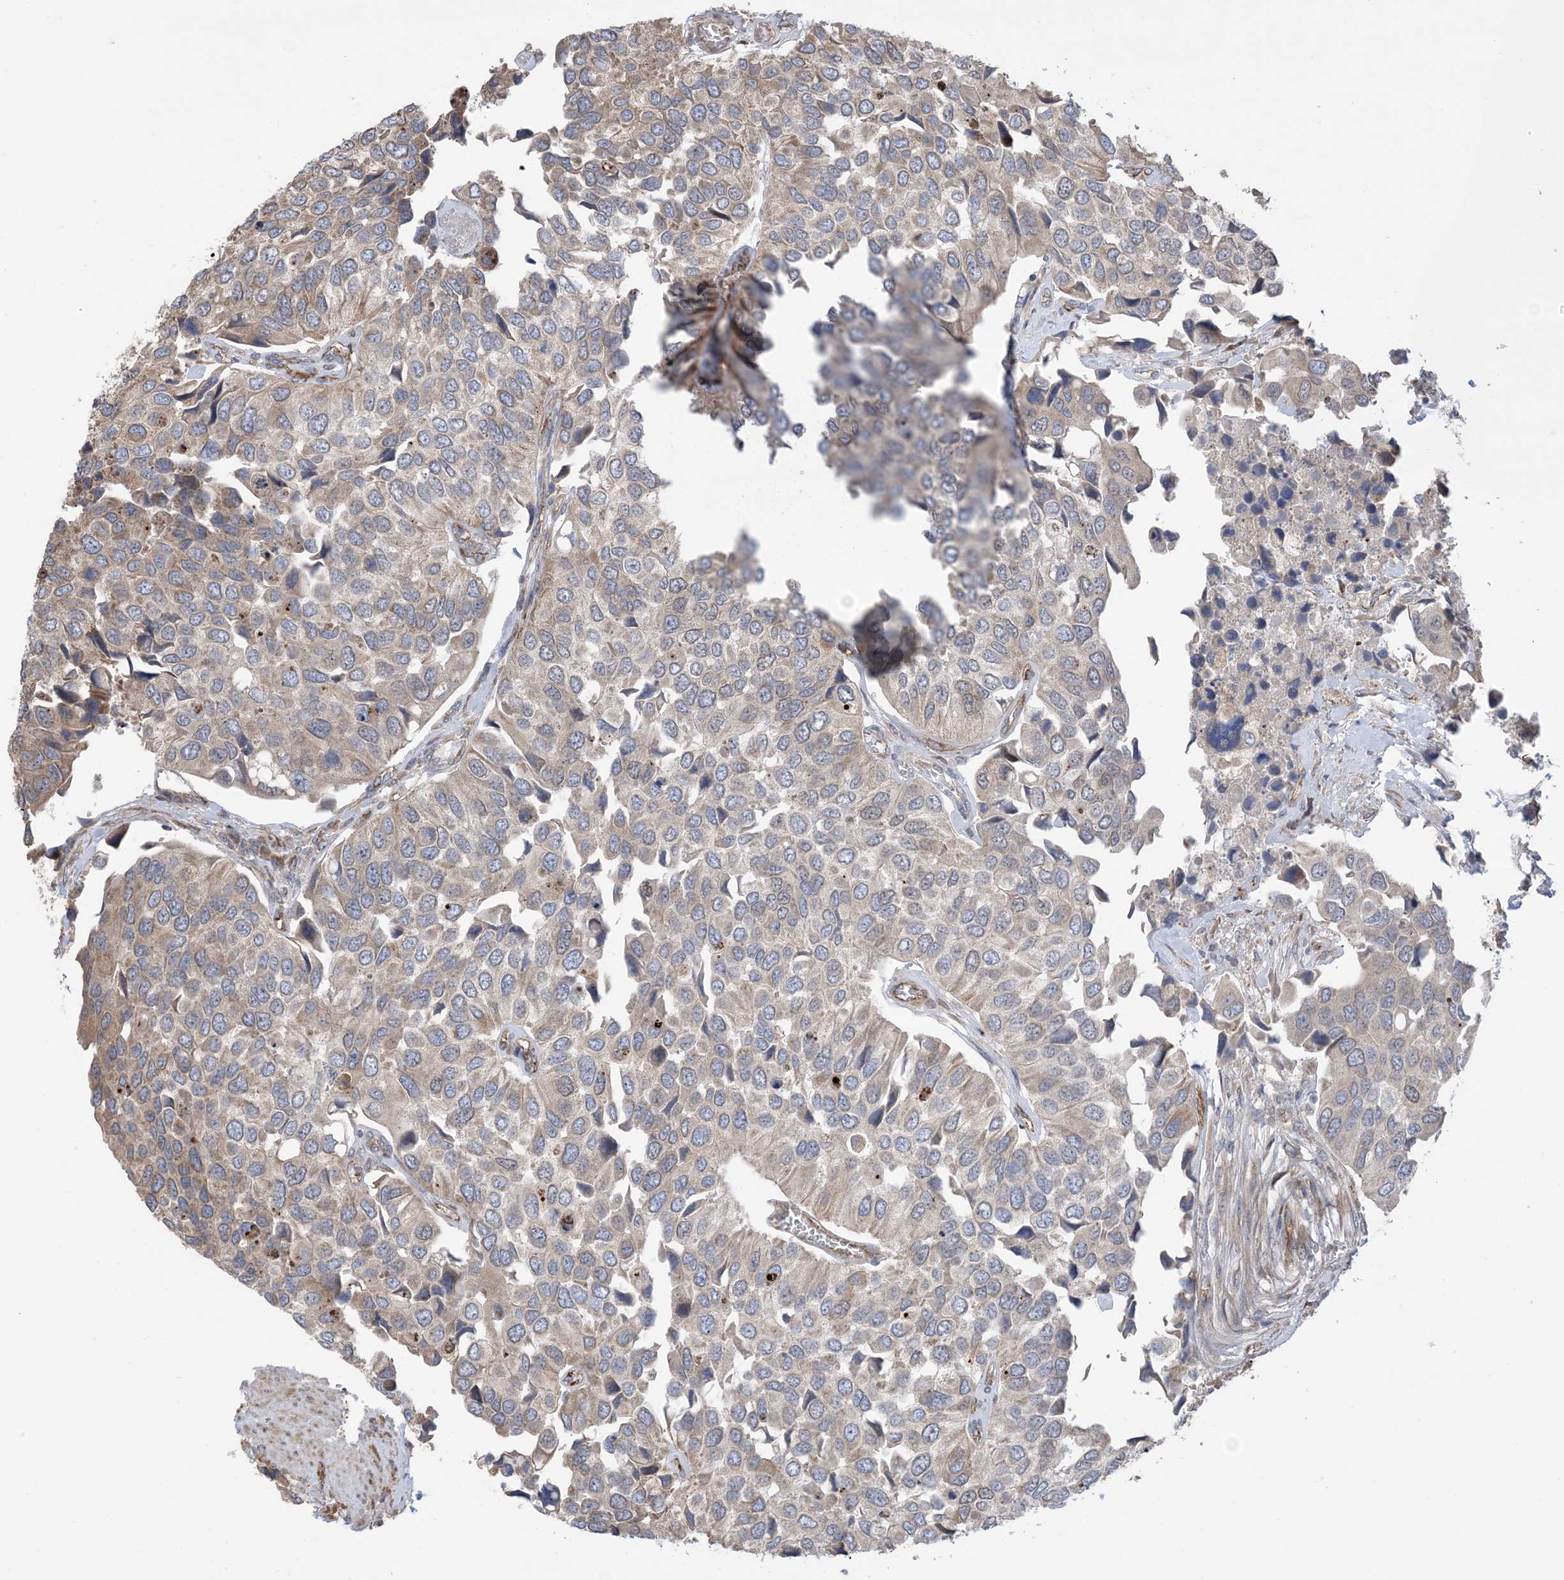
{"staining": {"intensity": "moderate", "quantity": "25%-75%", "location": "cytoplasmic/membranous"}, "tissue": "urothelial cancer", "cell_type": "Tumor cells", "image_type": "cancer", "snomed": [{"axis": "morphology", "description": "Urothelial carcinoma, High grade"}, {"axis": "topography", "description": "Urinary bladder"}], "caption": "Immunohistochemical staining of human urothelial carcinoma (high-grade) exhibits medium levels of moderate cytoplasmic/membranous protein staining in about 25%-75% of tumor cells. Using DAB (brown) and hematoxylin (blue) stains, captured at high magnification using brightfield microscopy.", "gene": "CLEC16A", "patient": {"sex": "male", "age": 74}}